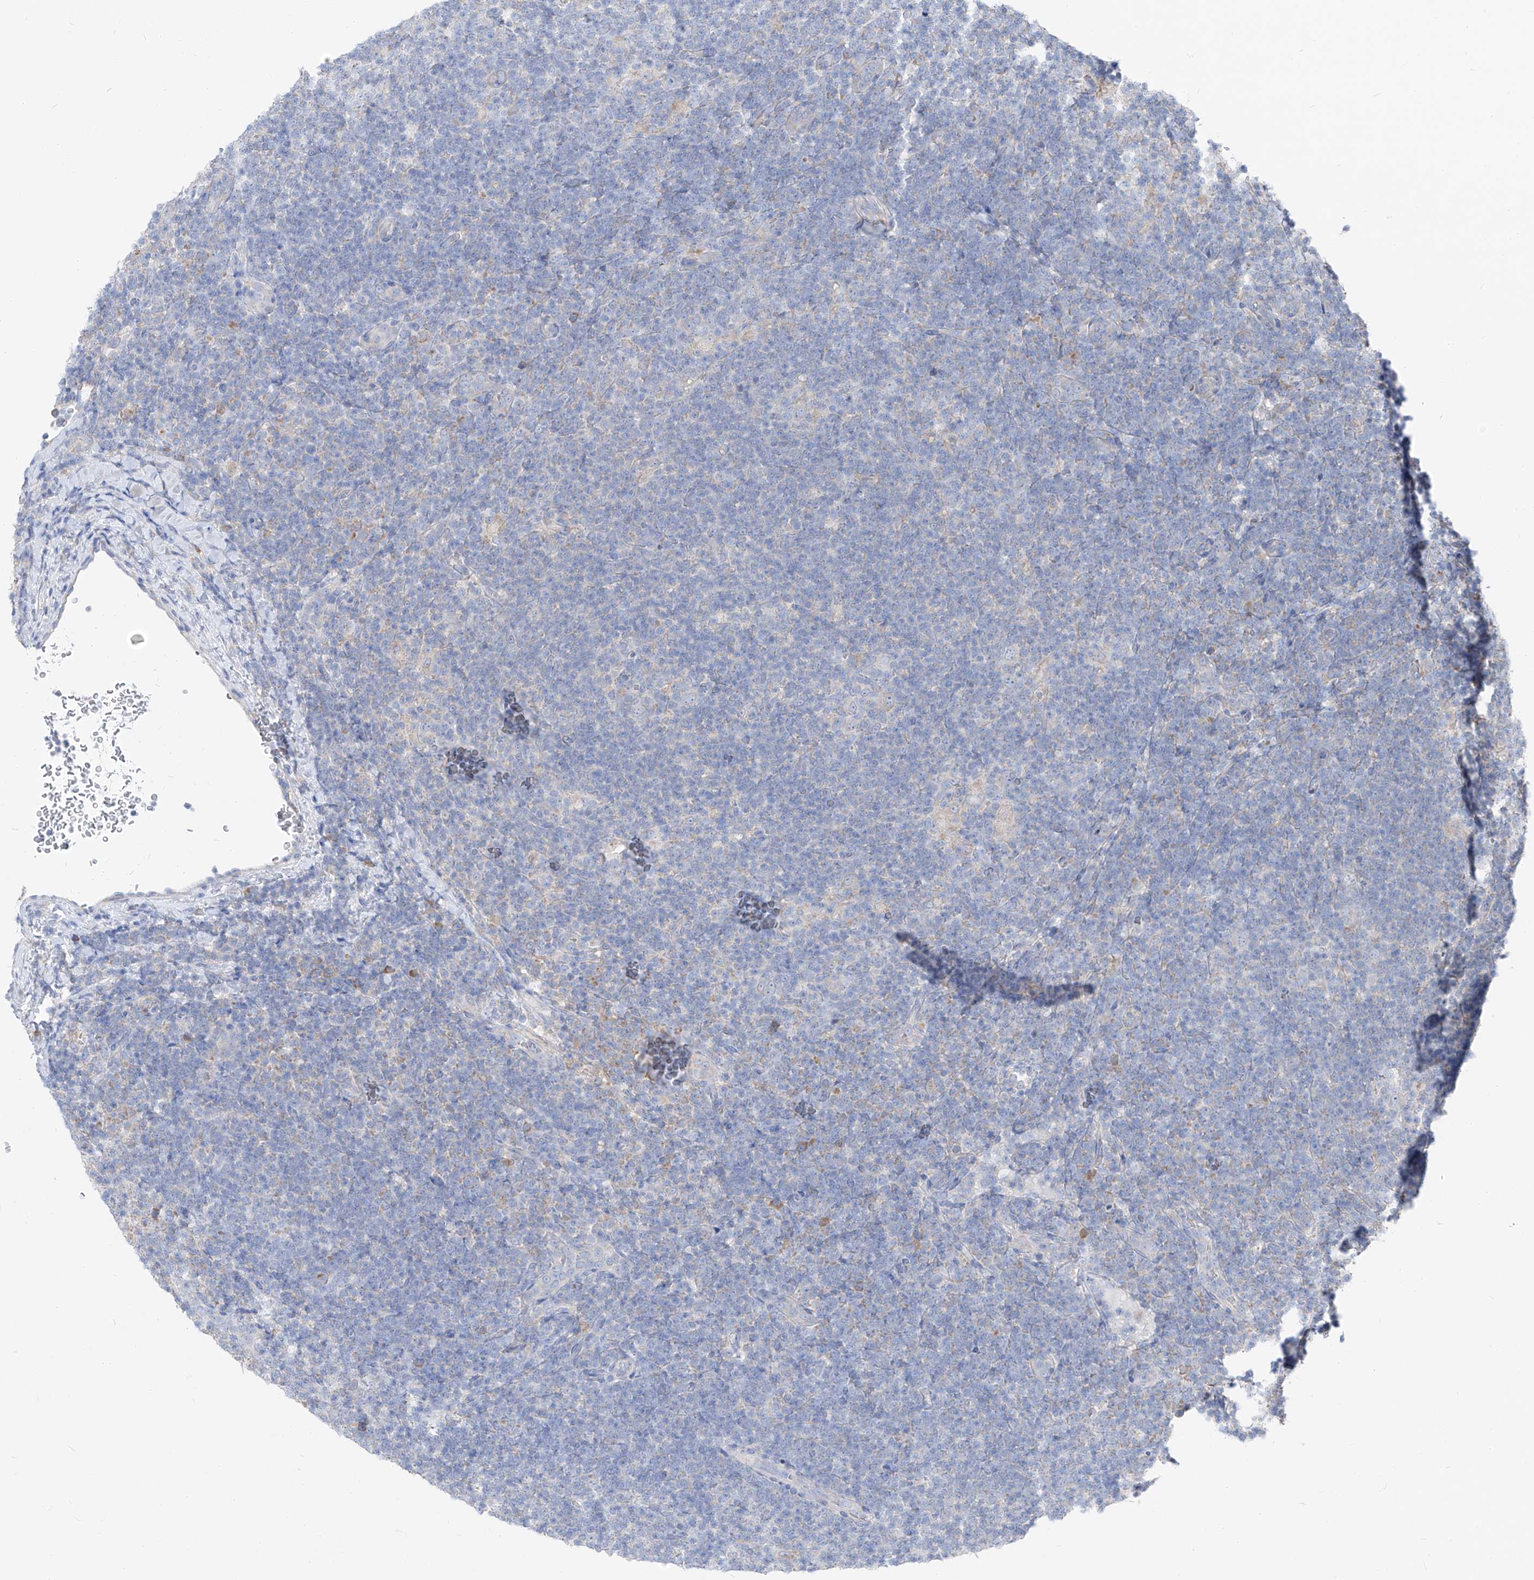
{"staining": {"intensity": "negative", "quantity": "none", "location": "none"}, "tissue": "lymphoma", "cell_type": "Tumor cells", "image_type": "cancer", "snomed": [{"axis": "morphology", "description": "Hodgkin's disease, NOS"}, {"axis": "topography", "description": "Lymph node"}], "caption": "A histopathology image of lymphoma stained for a protein exhibits no brown staining in tumor cells.", "gene": "UFL1", "patient": {"sex": "female", "age": 57}}